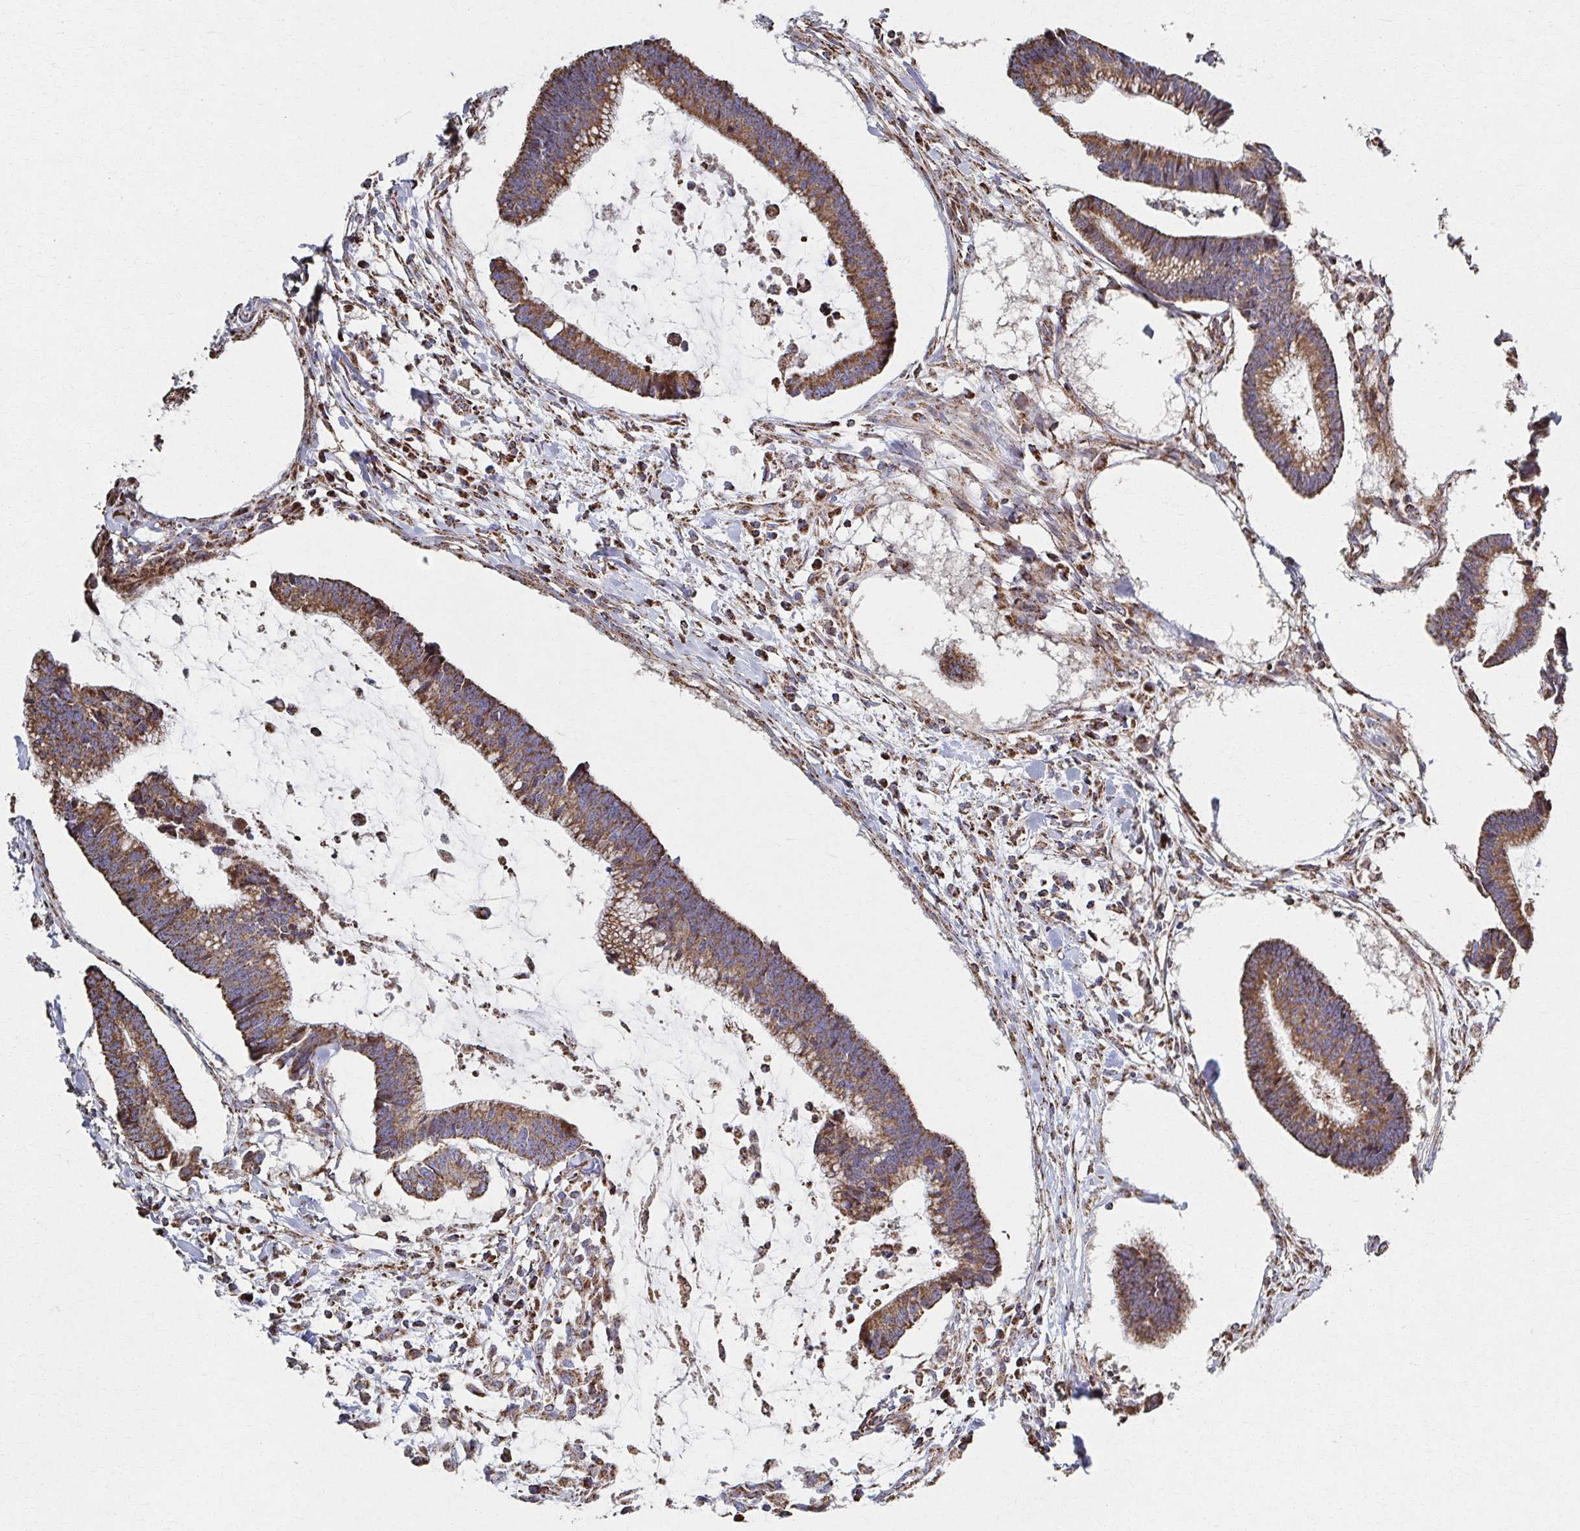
{"staining": {"intensity": "moderate", "quantity": ">75%", "location": "cytoplasmic/membranous"}, "tissue": "colorectal cancer", "cell_type": "Tumor cells", "image_type": "cancer", "snomed": [{"axis": "morphology", "description": "Adenocarcinoma, NOS"}, {"axis": "topography", "description": "Colon"}], "caption": "Human colorectal cancer (adenocarcinoma) stained for a protein (brown) reveals moderate cytoplasmic/membranous positive positivity in approximately >75% of tumor cells.", "gene": "SAT1", "patient": {"sex": "female", "age": 78}}